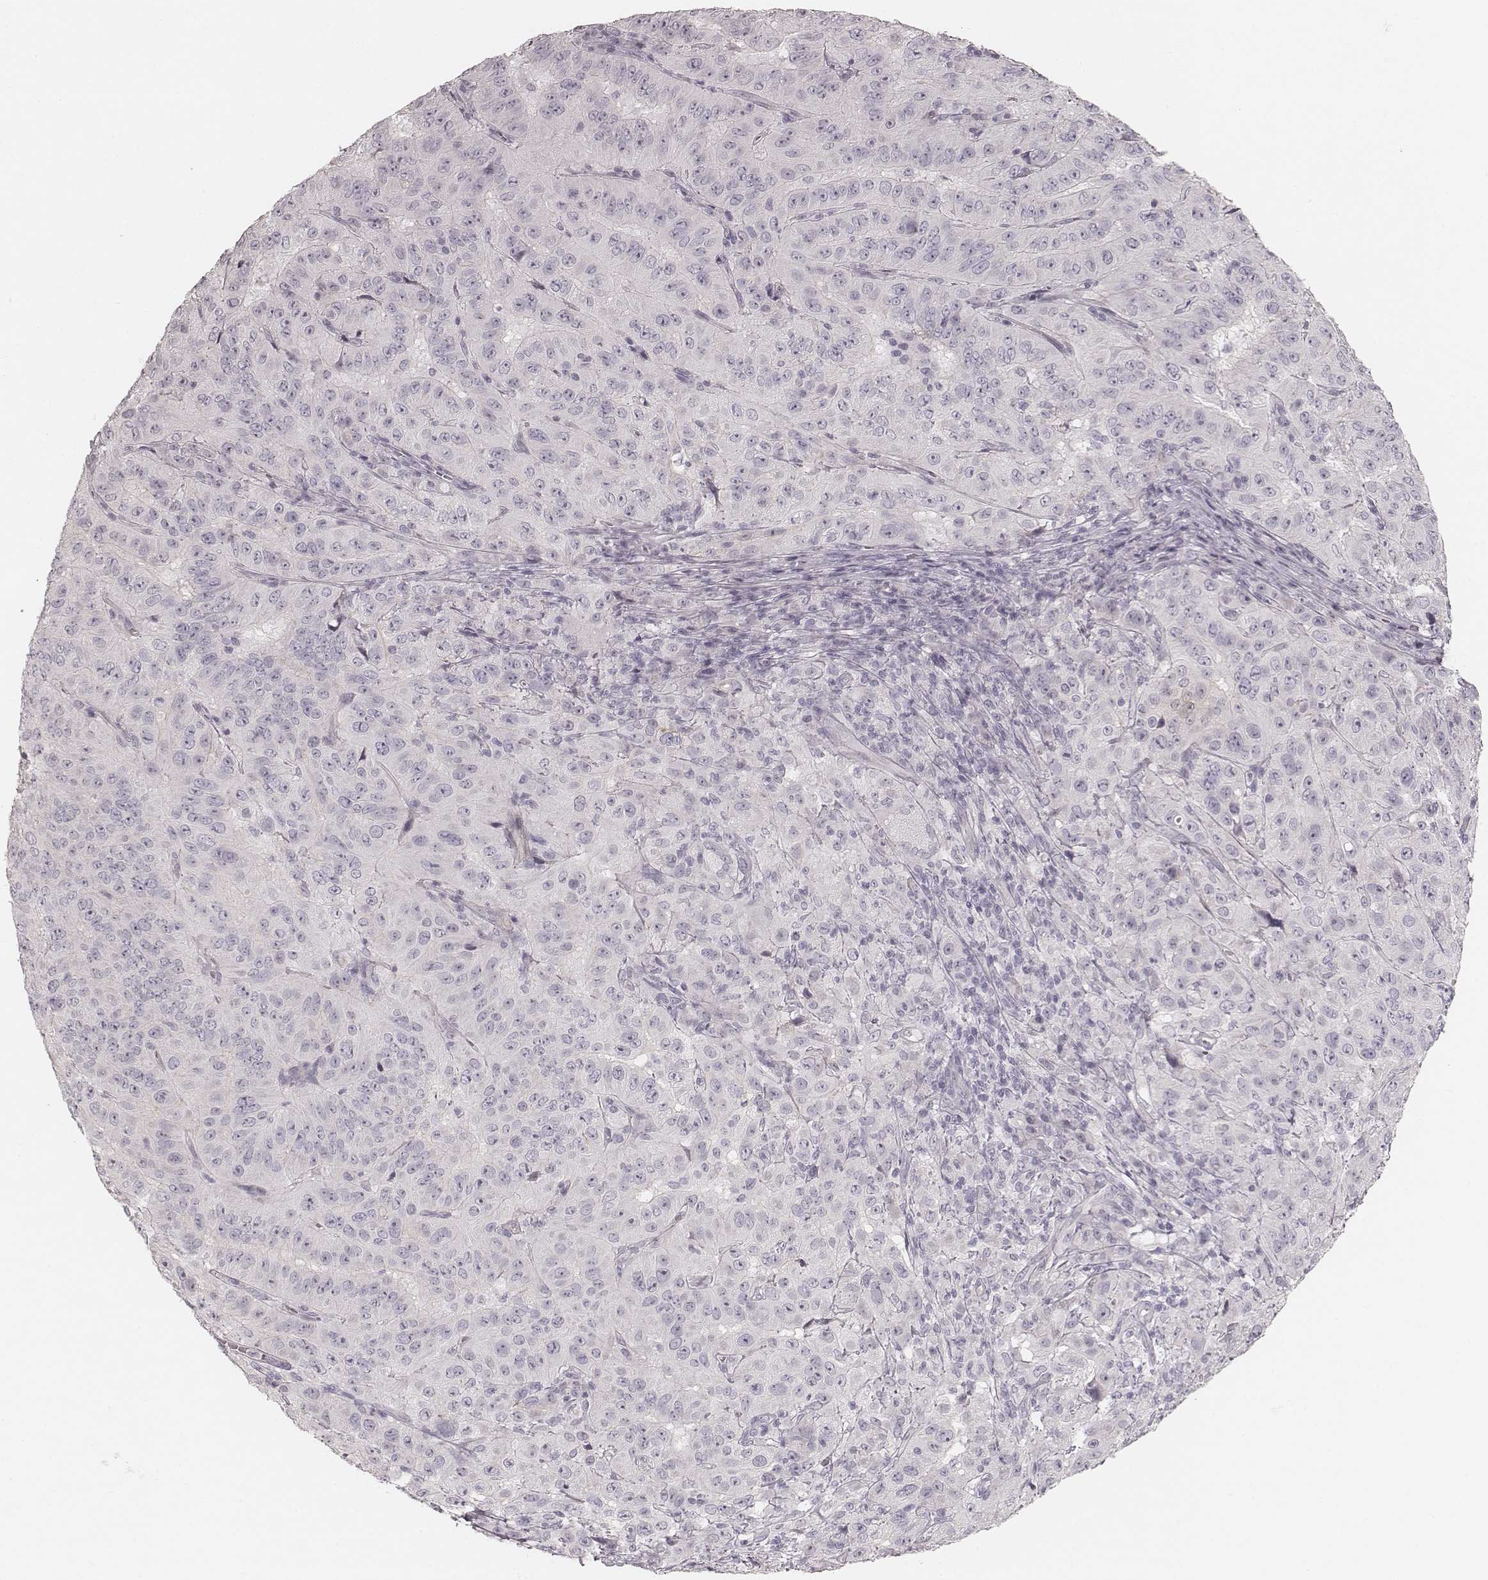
{"staining": {"intensity": "negative", "quantity": "none", "location": "none"}, "tissue": "pancreatic cancer", "cell_type": "Tumor cells", "image_type": "cancer", "snomed": [{"axis": "morphology", "description": "Adenocarcinoma, NOS"}, {"axis": "topography", "description": "Pancreas"}], "caption": "High power microscopy image of an immunohistochemistry (IHC) histopathology image of pancreatic cancer (adenocarcinoma), revealing no significant expression in tumor cells.", "gene": "SPATA24", "patient": {"sex": "male", "age": 63}}